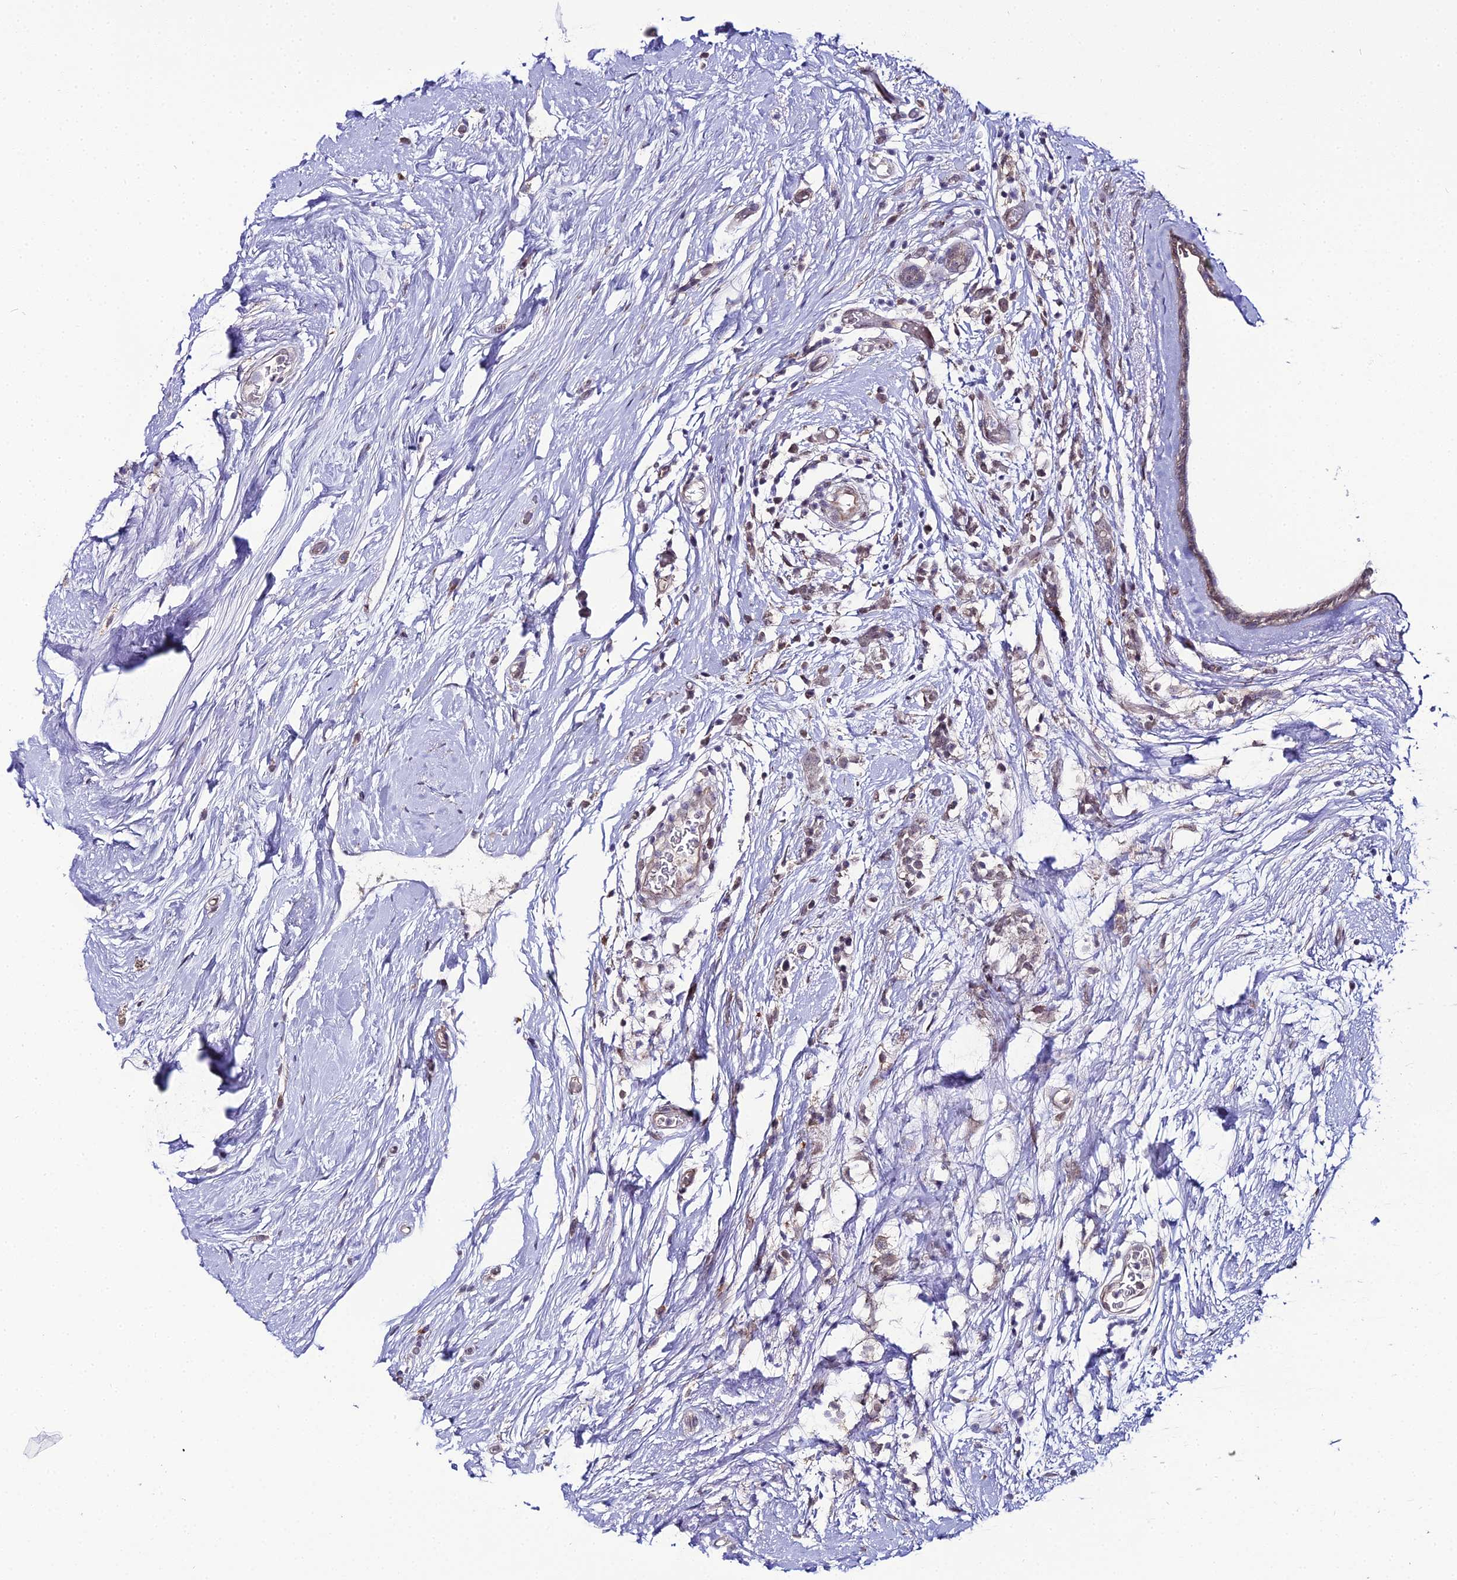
{"staining": {"intensity": "negative", "quantity": "none", "location": "none"}, "tissue": "breast cancer", "cell_type": "Tumor cells", "image_type": "cancer", "snomed": [{"axis": "morphology", "description": "Lobular carcinoma"}, {"axis": "topography", "description": "Breast"}], "caption": "Tumor cells are negative for brown protein staining in breast cancer. (Brightfield microscopy of DAB (3,3'-diaminobenzidine) IHC at high magnification).", "gene": "TROAP", "patient": {"sex": "female", "age": 58}}